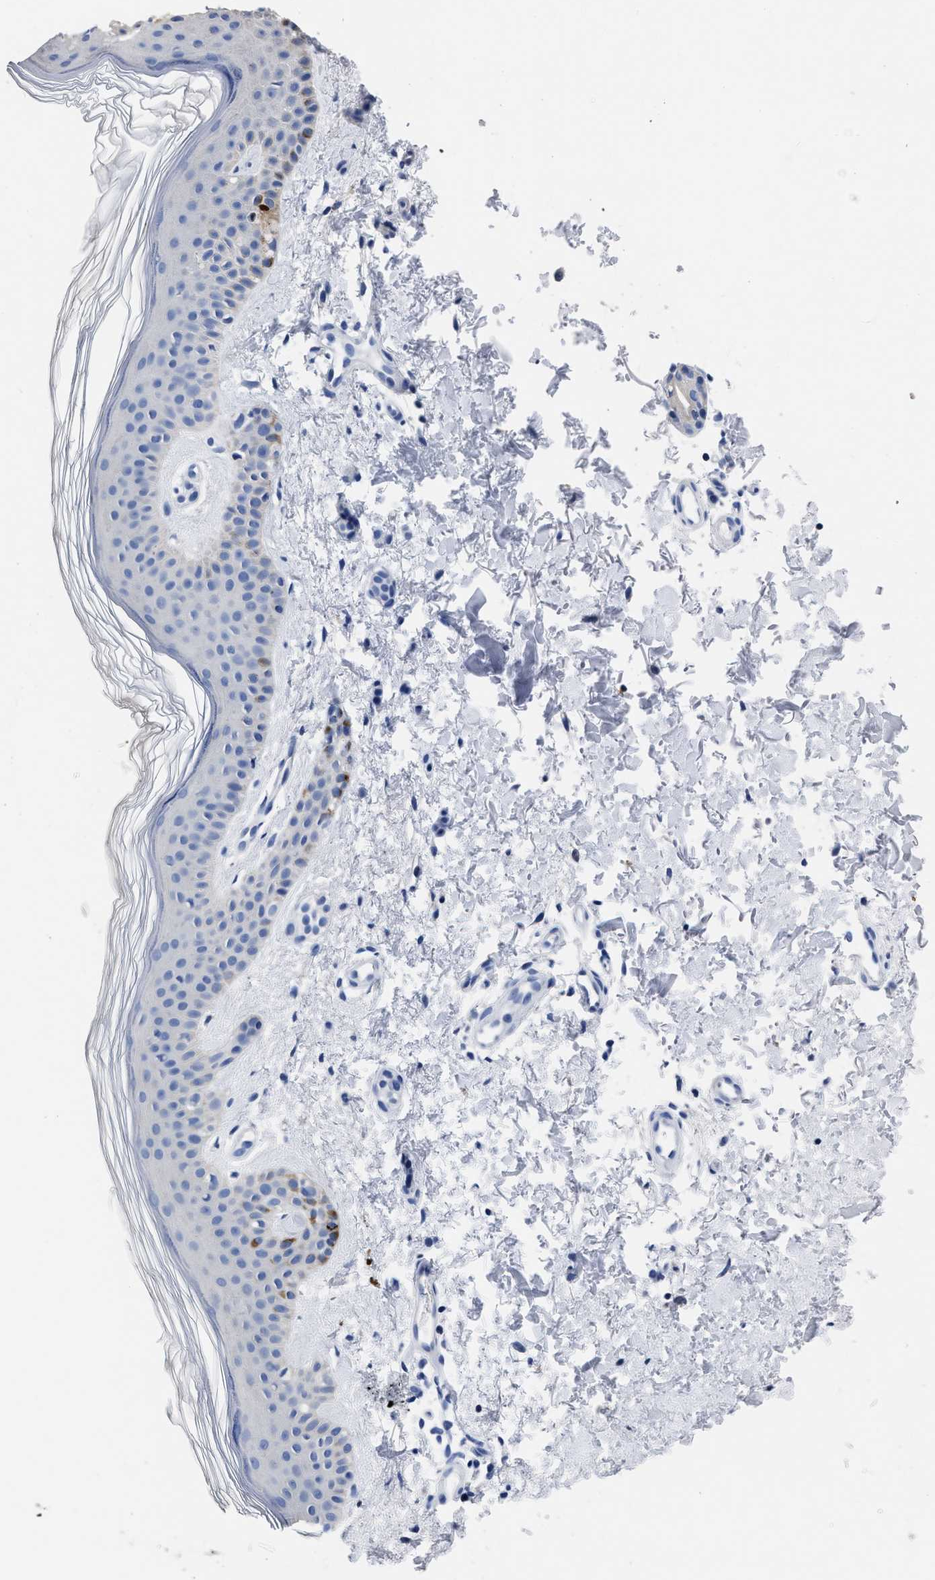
{"staining": {"intensity": "negative", "quantity": "none", "location": "none"}, "tissue": "skin", "cell_type": "Fibroblasts", "image_type": "normal", "snomed": [{"axis": "morphology", "description": "Normal tissue, NOS"}, {"axis": "morphology", "description": "Malignant melanoma, NOS"}, {"axis": "topography", "description": "Skin"}], "caption": "Skin stained for a protein using IHC shows no positivity fibroblasts.", "gene": "OR10G3", "patient": {"sex": "male", "age": 83}}